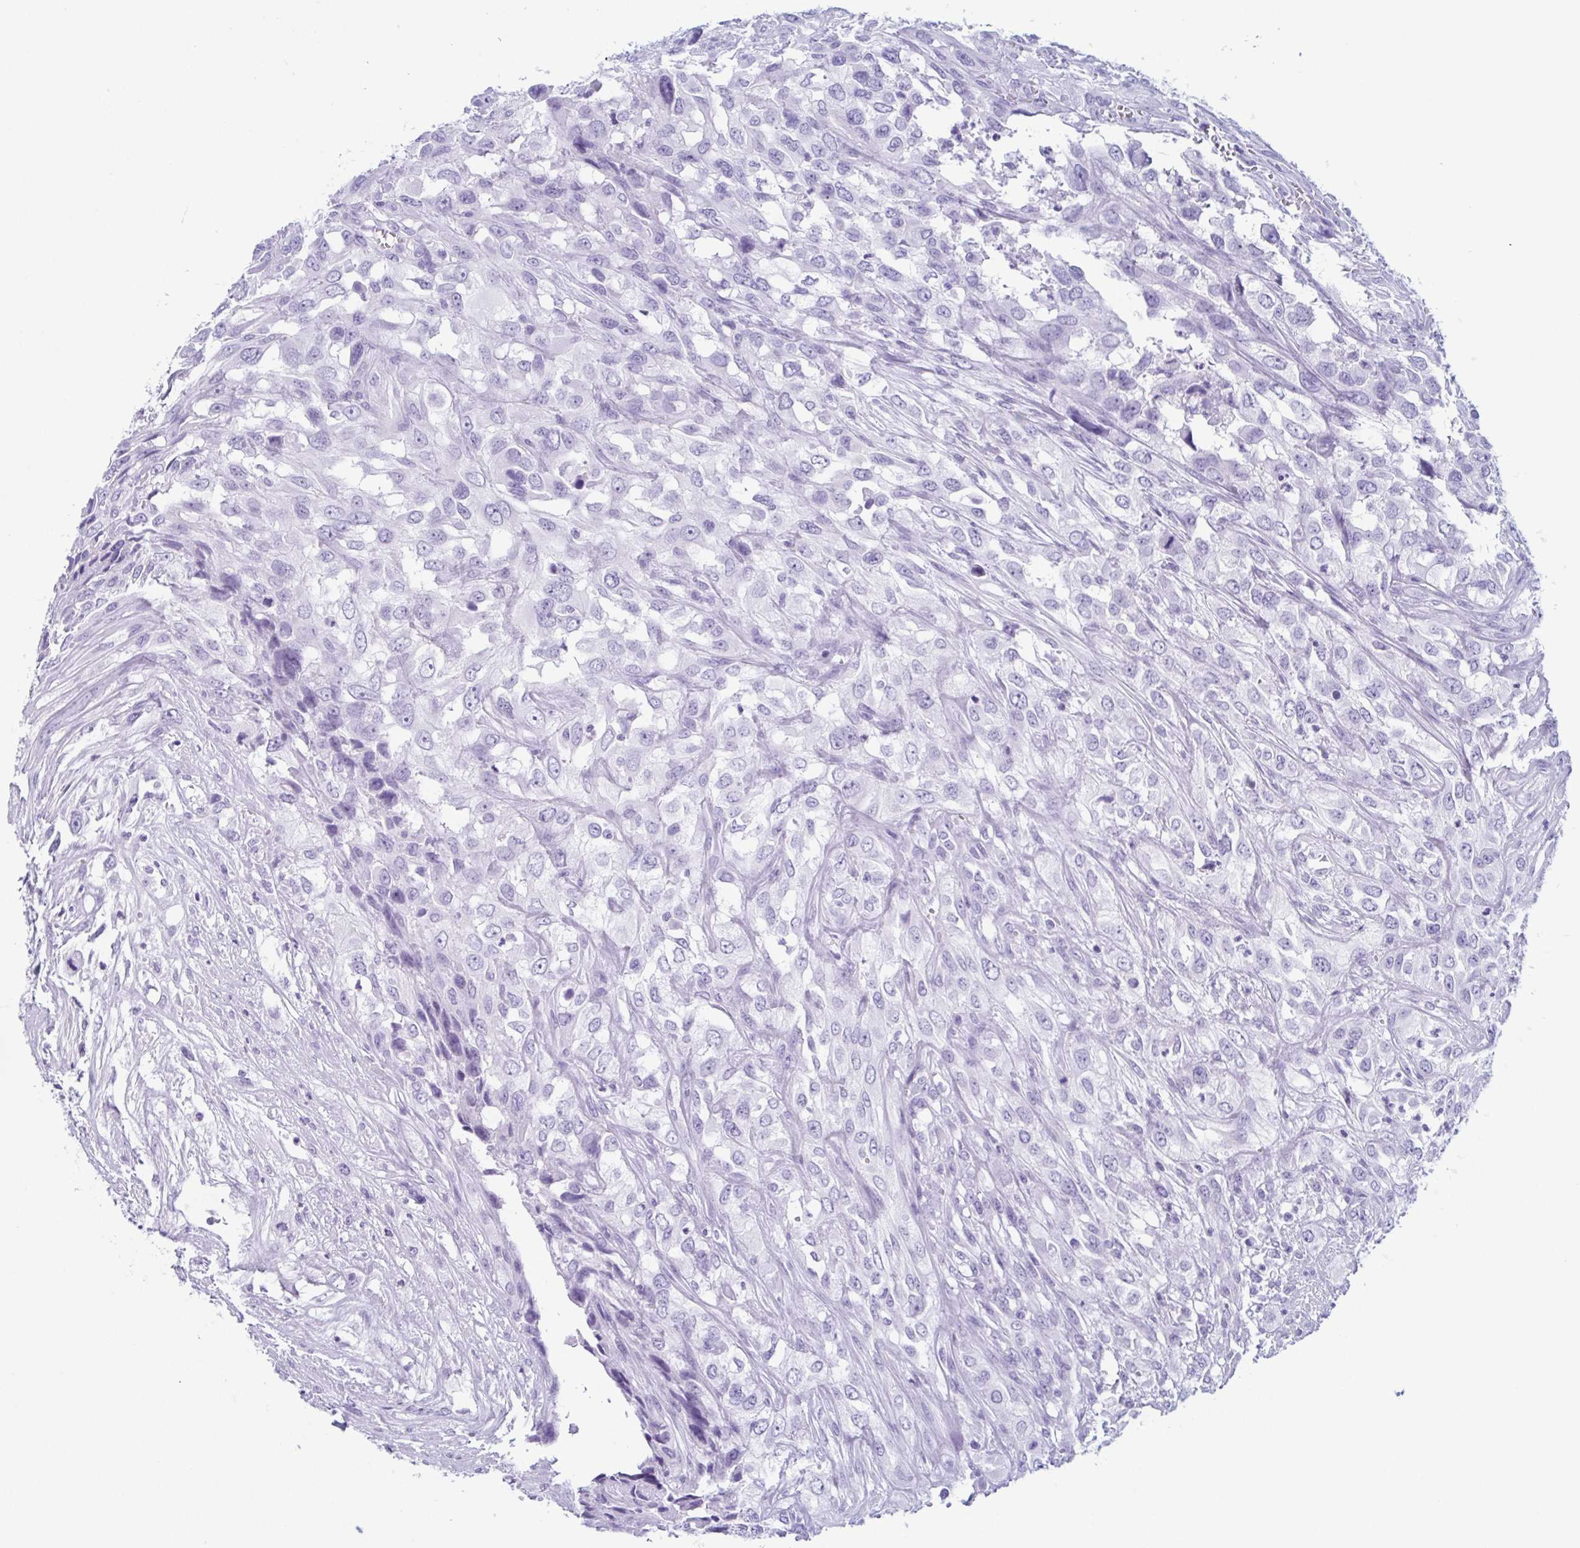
{"staining": {"intensity": "negative", "quantity": "none", "location": "none"}, "tissue": "urothelial cancer", "cell_type": "Tumor cells", "image_type": "cancer", "snomed": [{"axis": "morphology", "description": "Urothelial carcinoma, High grade"}, {"axis": "topography", "description": "Urinary bladder"}], "caption": "Tumor cells are negative for brown protein staining in urothelial carcinoma (high-grade).", "gene": "ENKUR", "patient": {"sex": "male", "age": 67}}